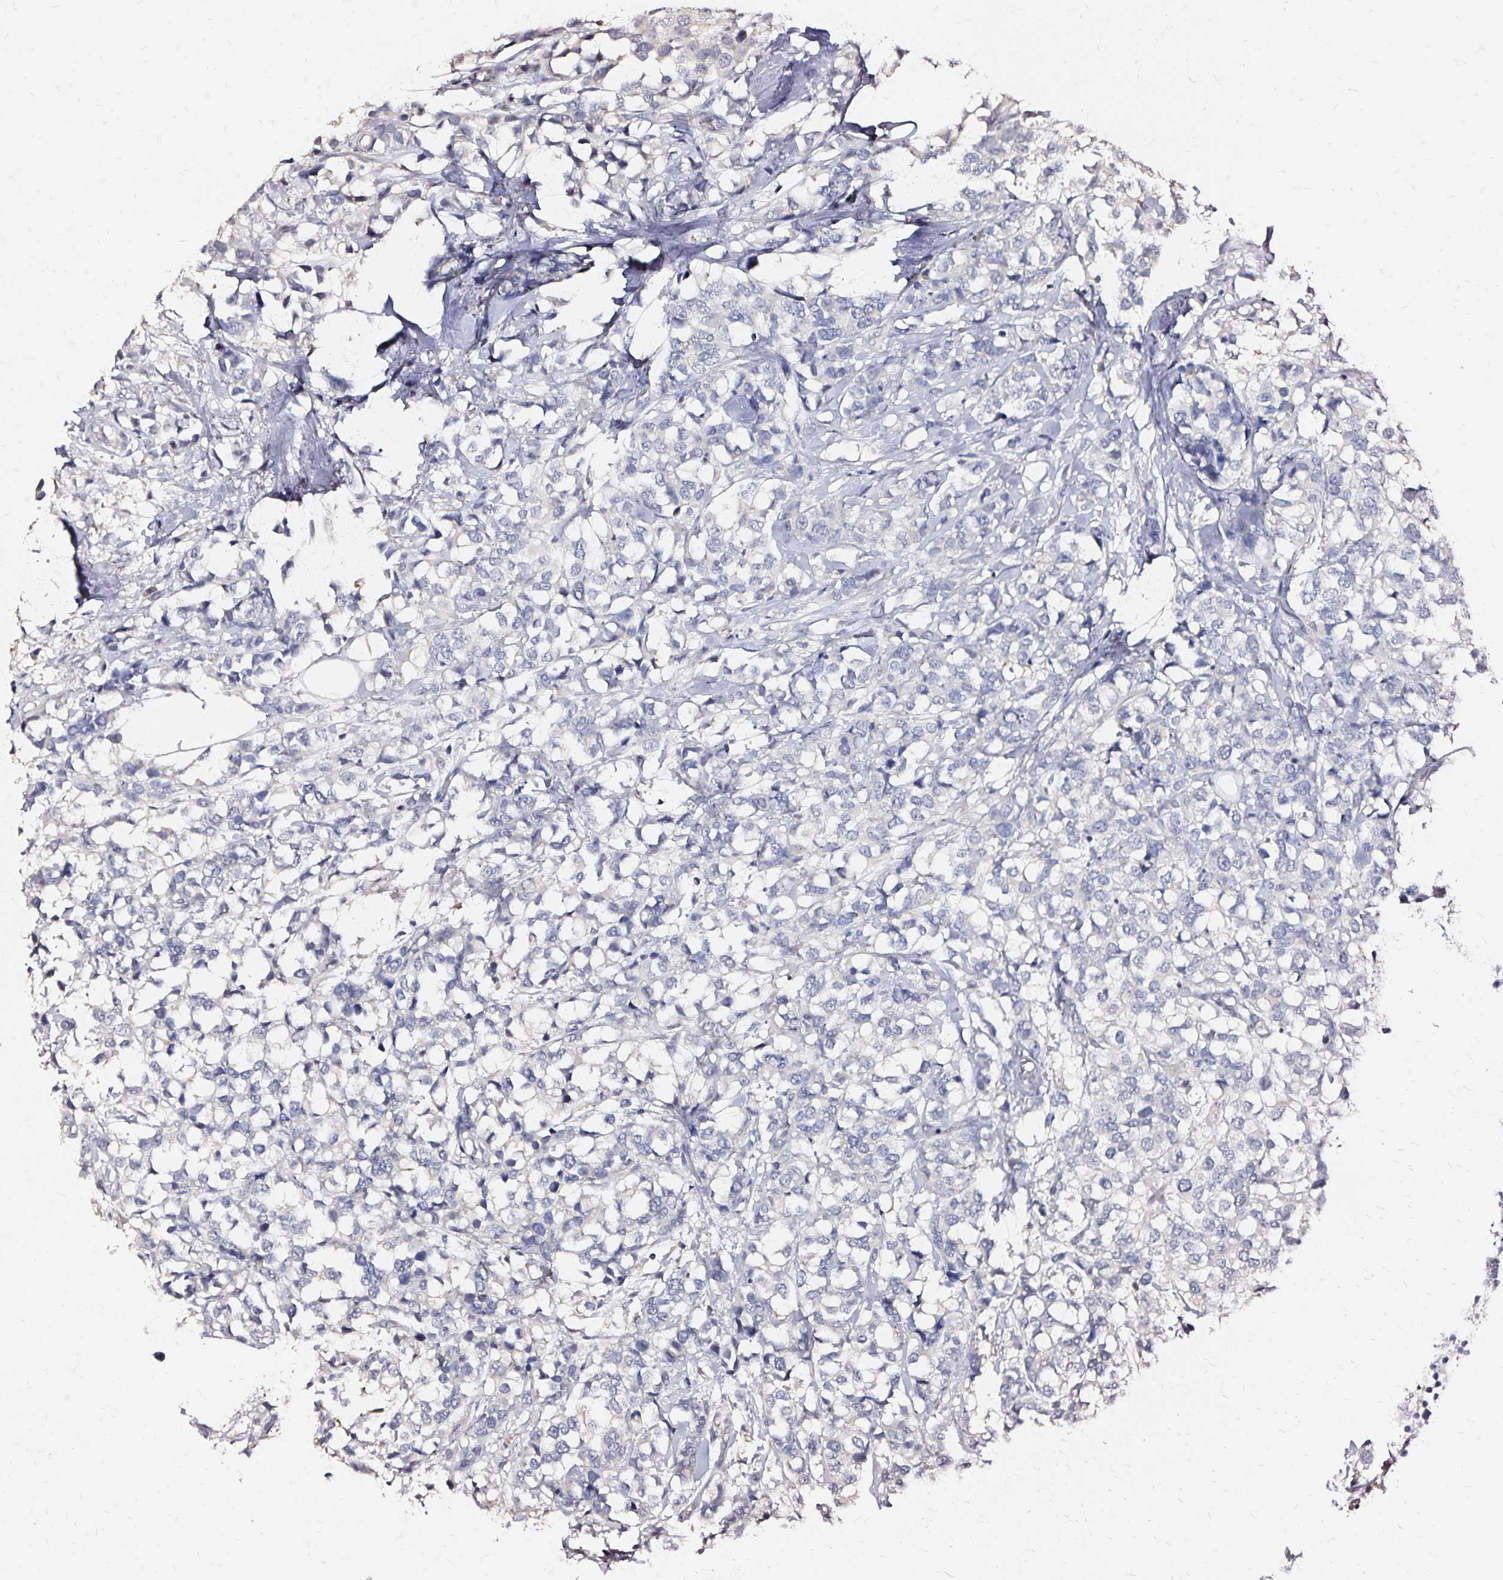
{"staining": {"intensity": "negative", "quantity": "none", "location": "none"}, "tissue": "breast cancer", "cell_type": "Tumor cells", "image_type": "cancer", "snomed": [{"axis": "morphology", "description": "Lobular carcinoma"}, {"axis": "topography", "description": "Breast"}], "caption": "Image shows no protein positivity in tumor cells of breast cancer (lobular carcinoma) tissue.", "gene": "SLC5A1", "patient": {"sex": "female", "age": 59}}